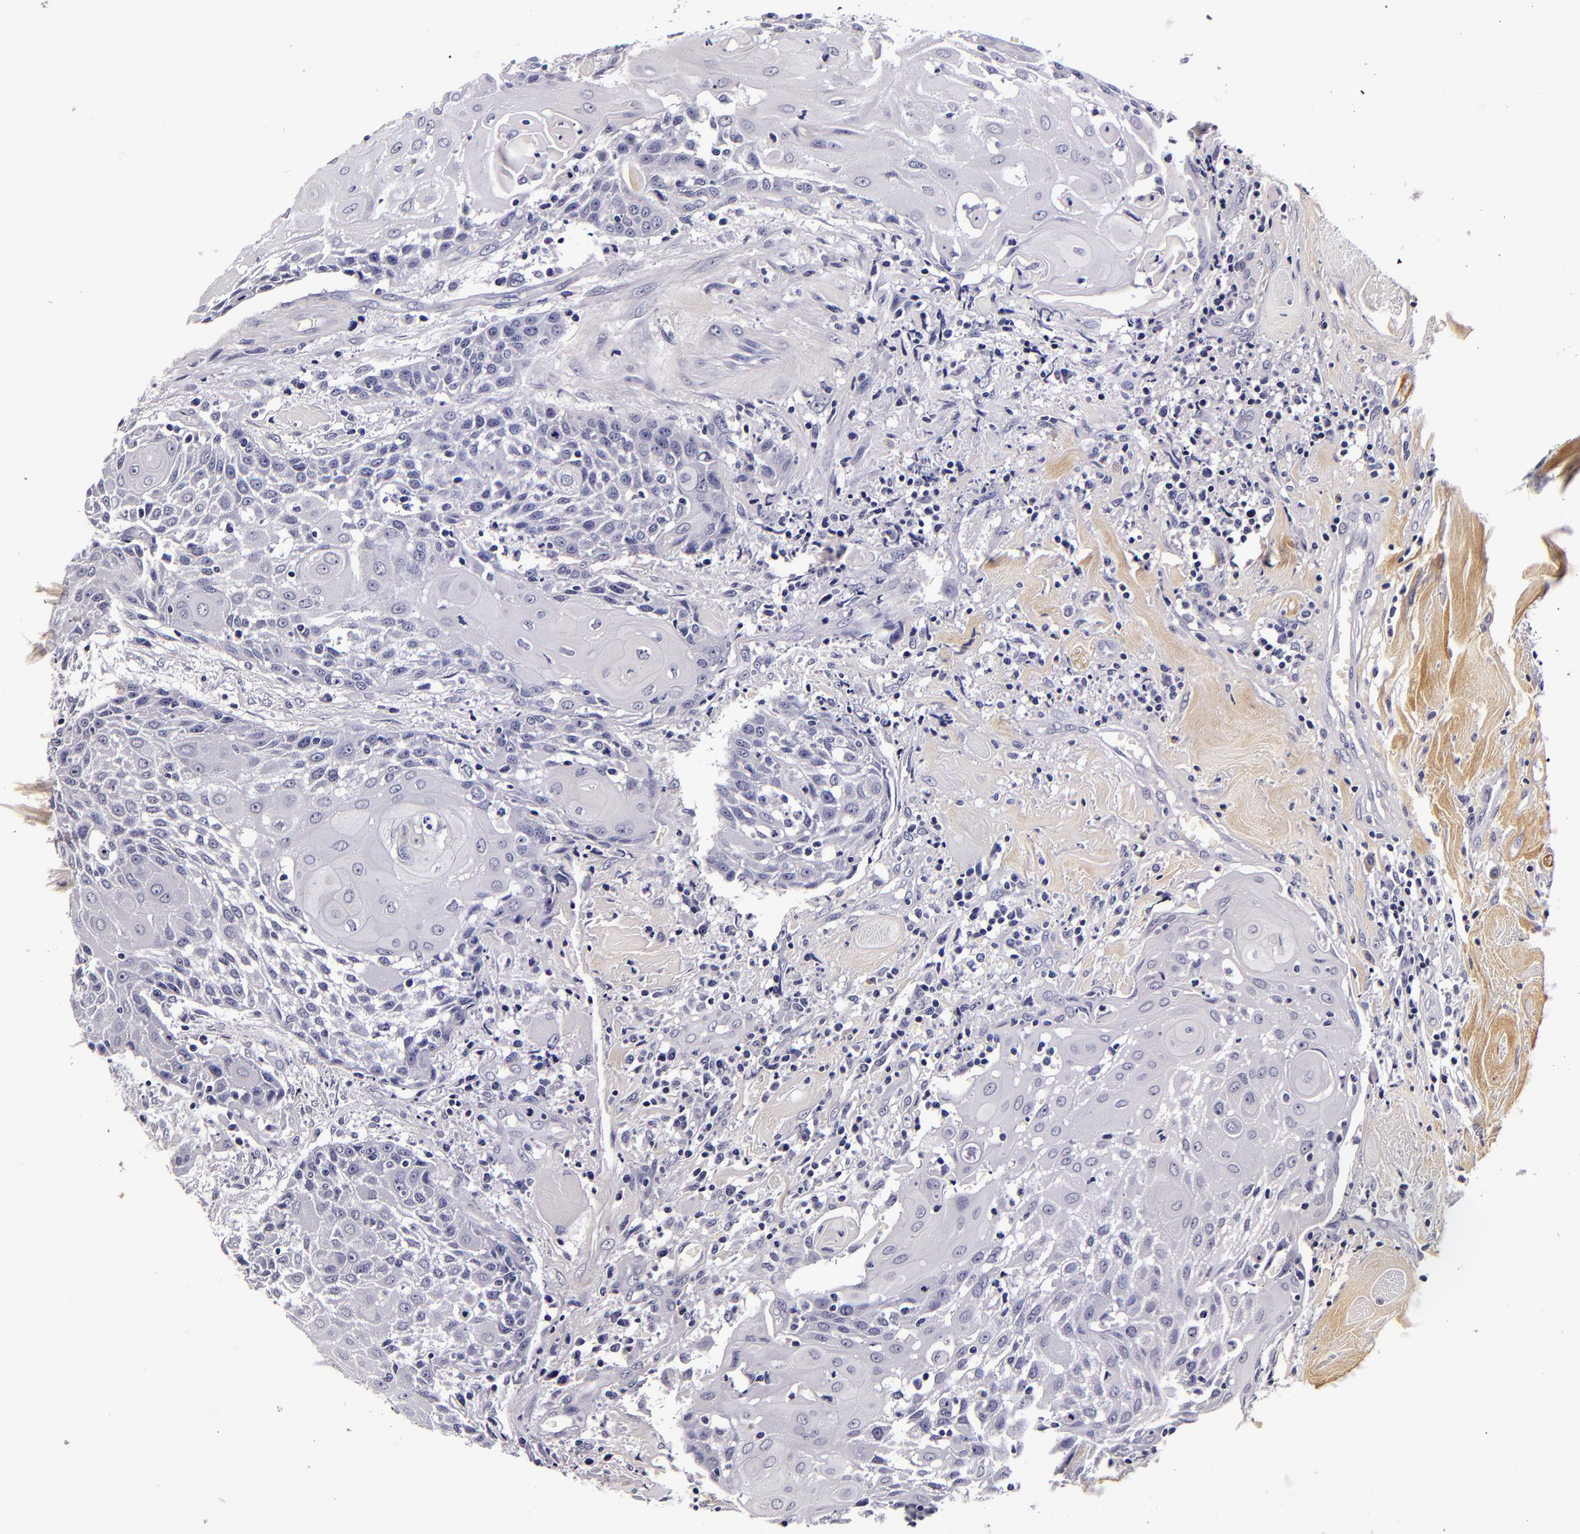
{"staining": {"intensity": "negative", "quantity": "none", "location": "none"}, "tissue": "head and neck cancer", "cell_type": "Tumor cells", "image_type": "cancer", "snomed": [{"axis": "morphology", "description": "Squamous cell carcinoma, NOS"}, {"axis": "topography", "description": "Oral tissue"}, {"axis": "topography", "description": "Head-Neck"}], "caption": "Protein analysis of head and neck cancer shows no significant staining in tumor cells. (IHC, brightfield microscopy, high magnification).", "gene": "FBN1", "patient": {"sex": "female", "age": 82}}